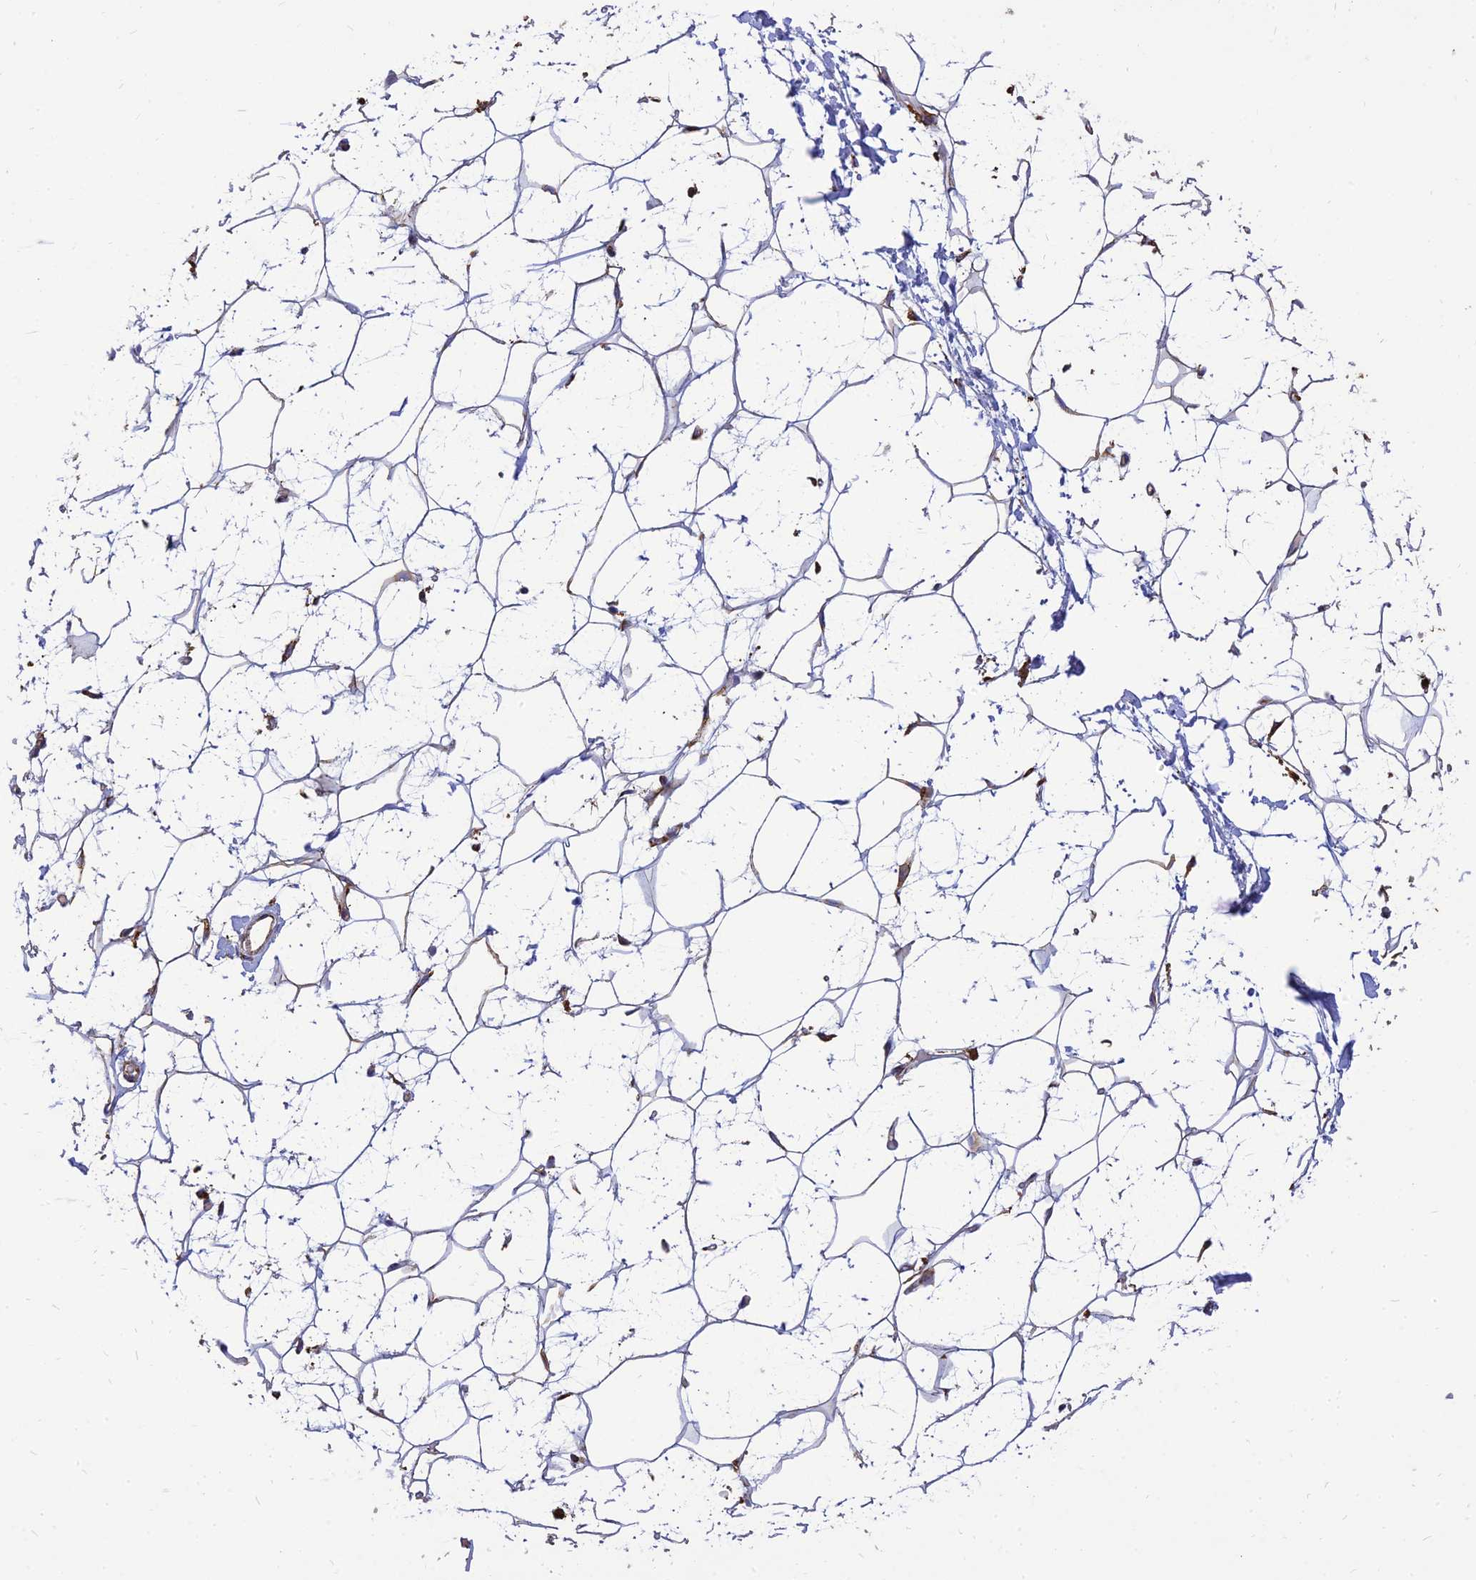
{"staining": {"intensity": "strong", "quantity": "<25%", "location": "cytoplasmic/membranous"}, "tissue": "adipose tissue", "cell_type": "Adipocytes", "image_type": "normal", "snomed": [{"axis": "morphology", "description": "Normal tissue, NOS"}, {"axis": "topography", "description": "Breast"}], "caption": "Brown immunohistochemical staining in normal adipose tissue demonstrates strong cytoplasmic/membranous expression in about <25% of adipocytes.", "gene": "THUMPD2", "patient": {"sex": "female", "age": 26}}